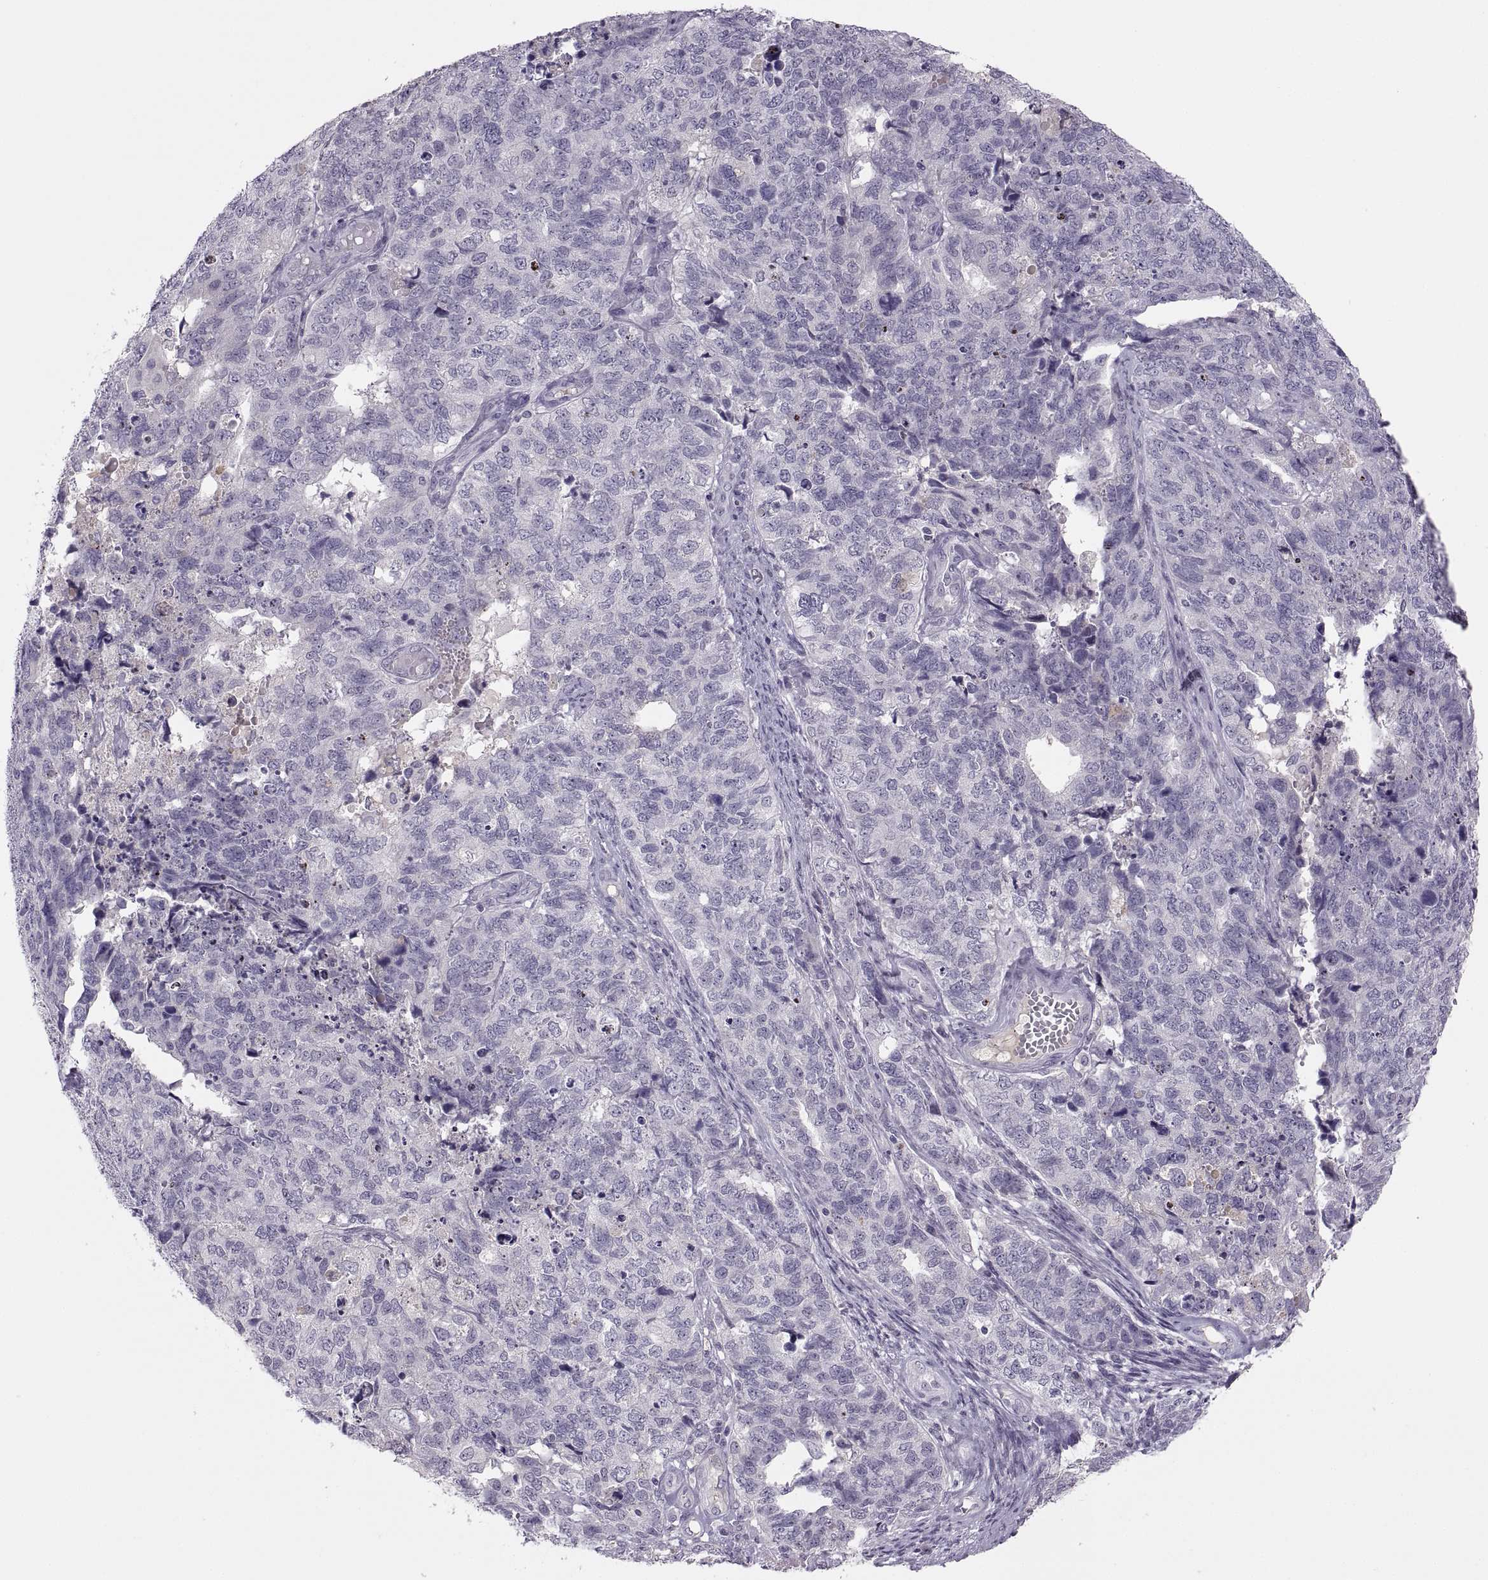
{"staining": {"intensity": "negative", "quantity": "none", "location": "none"}, "tissue": "cervical cancer", "cell_type": "Tumor cells", "image_type": "cancer", "snomed": [{"axis": "morphology", "description": "Squamous cell carcinoma, NOS"}, {"axis": "topography", "description": "Cervix"}], "caption": "Immunohistochemistry (IHC) of cervical cancer (squamous cell carcinoma) displays no positivity in tumor cells. (DAB IHC visualized using brightfield microscopy, high magnification).", "gene": "CHCT1", "patient": {"sex": "female", "age": 63}}